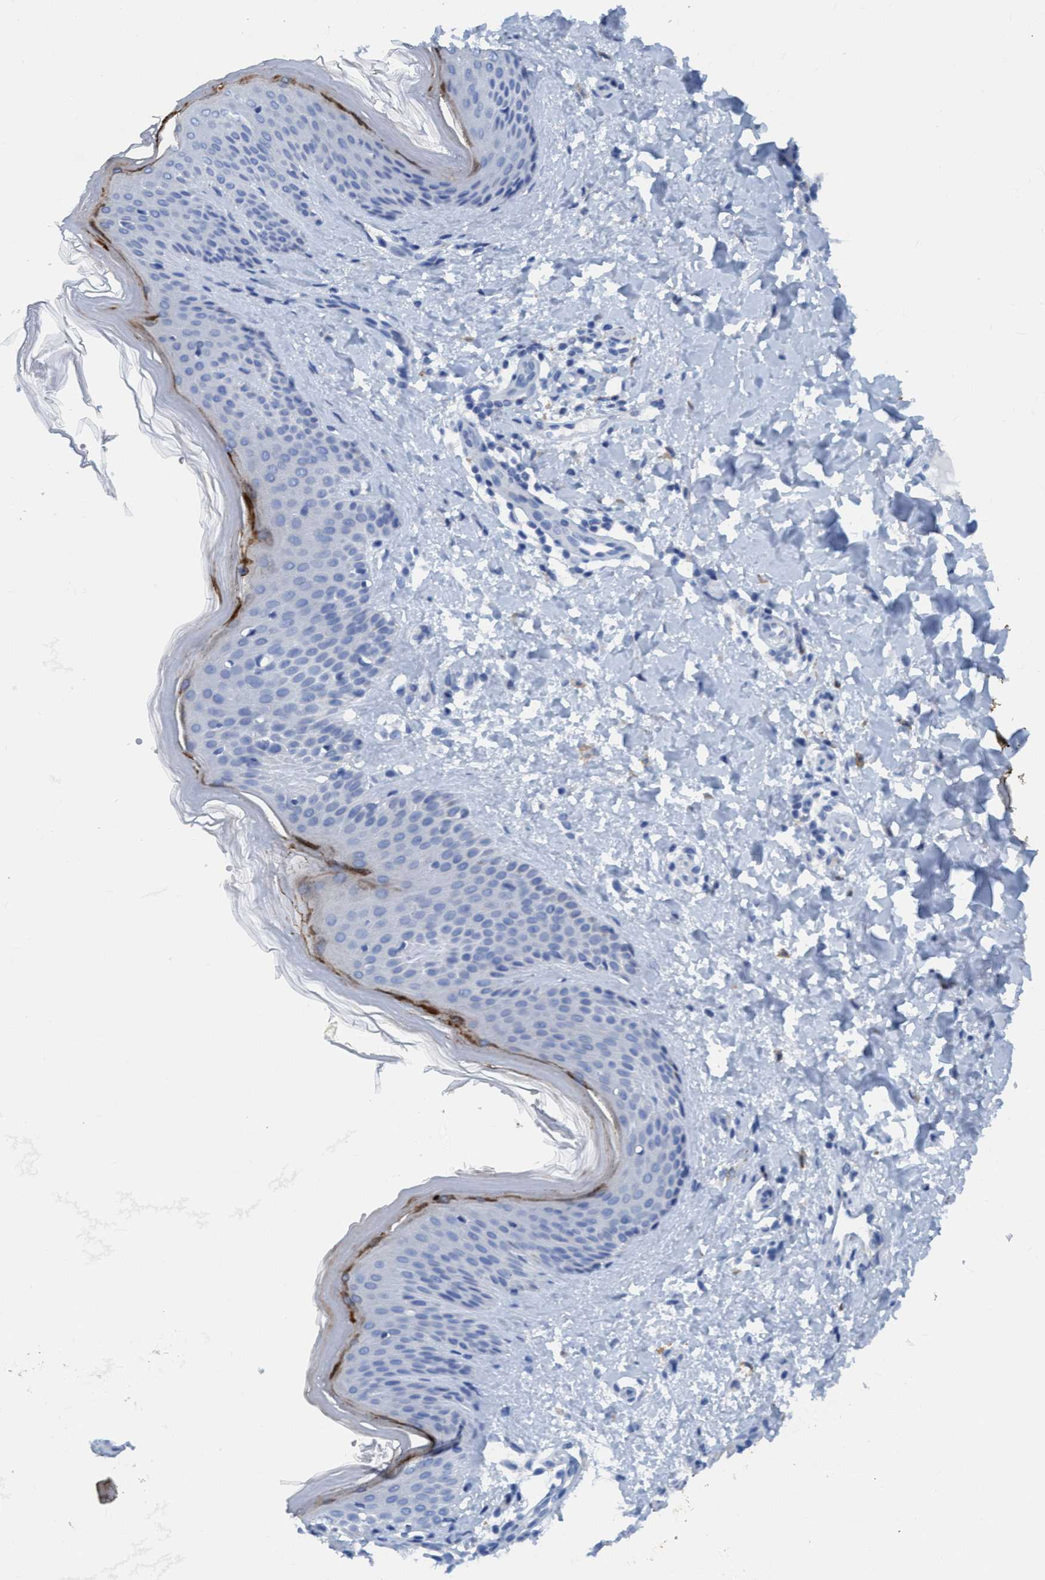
{"staining": {"intensity": "negative", "quantity": "none", "location": "none"}, "tissue": "skin", "cell_type": "Fibroblasts", "image_type": "normal", "snomed": [{"axis": "morphology", "description": "Normal tissue, NOS"}, {"axis": "morphology", "description": "Malignant melanoma, Metastatic site"}, {"axis": "topography", "description": "Skin"}], "caption": "Immunohistochemistry histopathology image of benign human skin stained for a protein (brown), which demonstrates no expression in fibroblasts.", "gene": "DNAI1", "patient": {"sex": "male", "age": 41}}